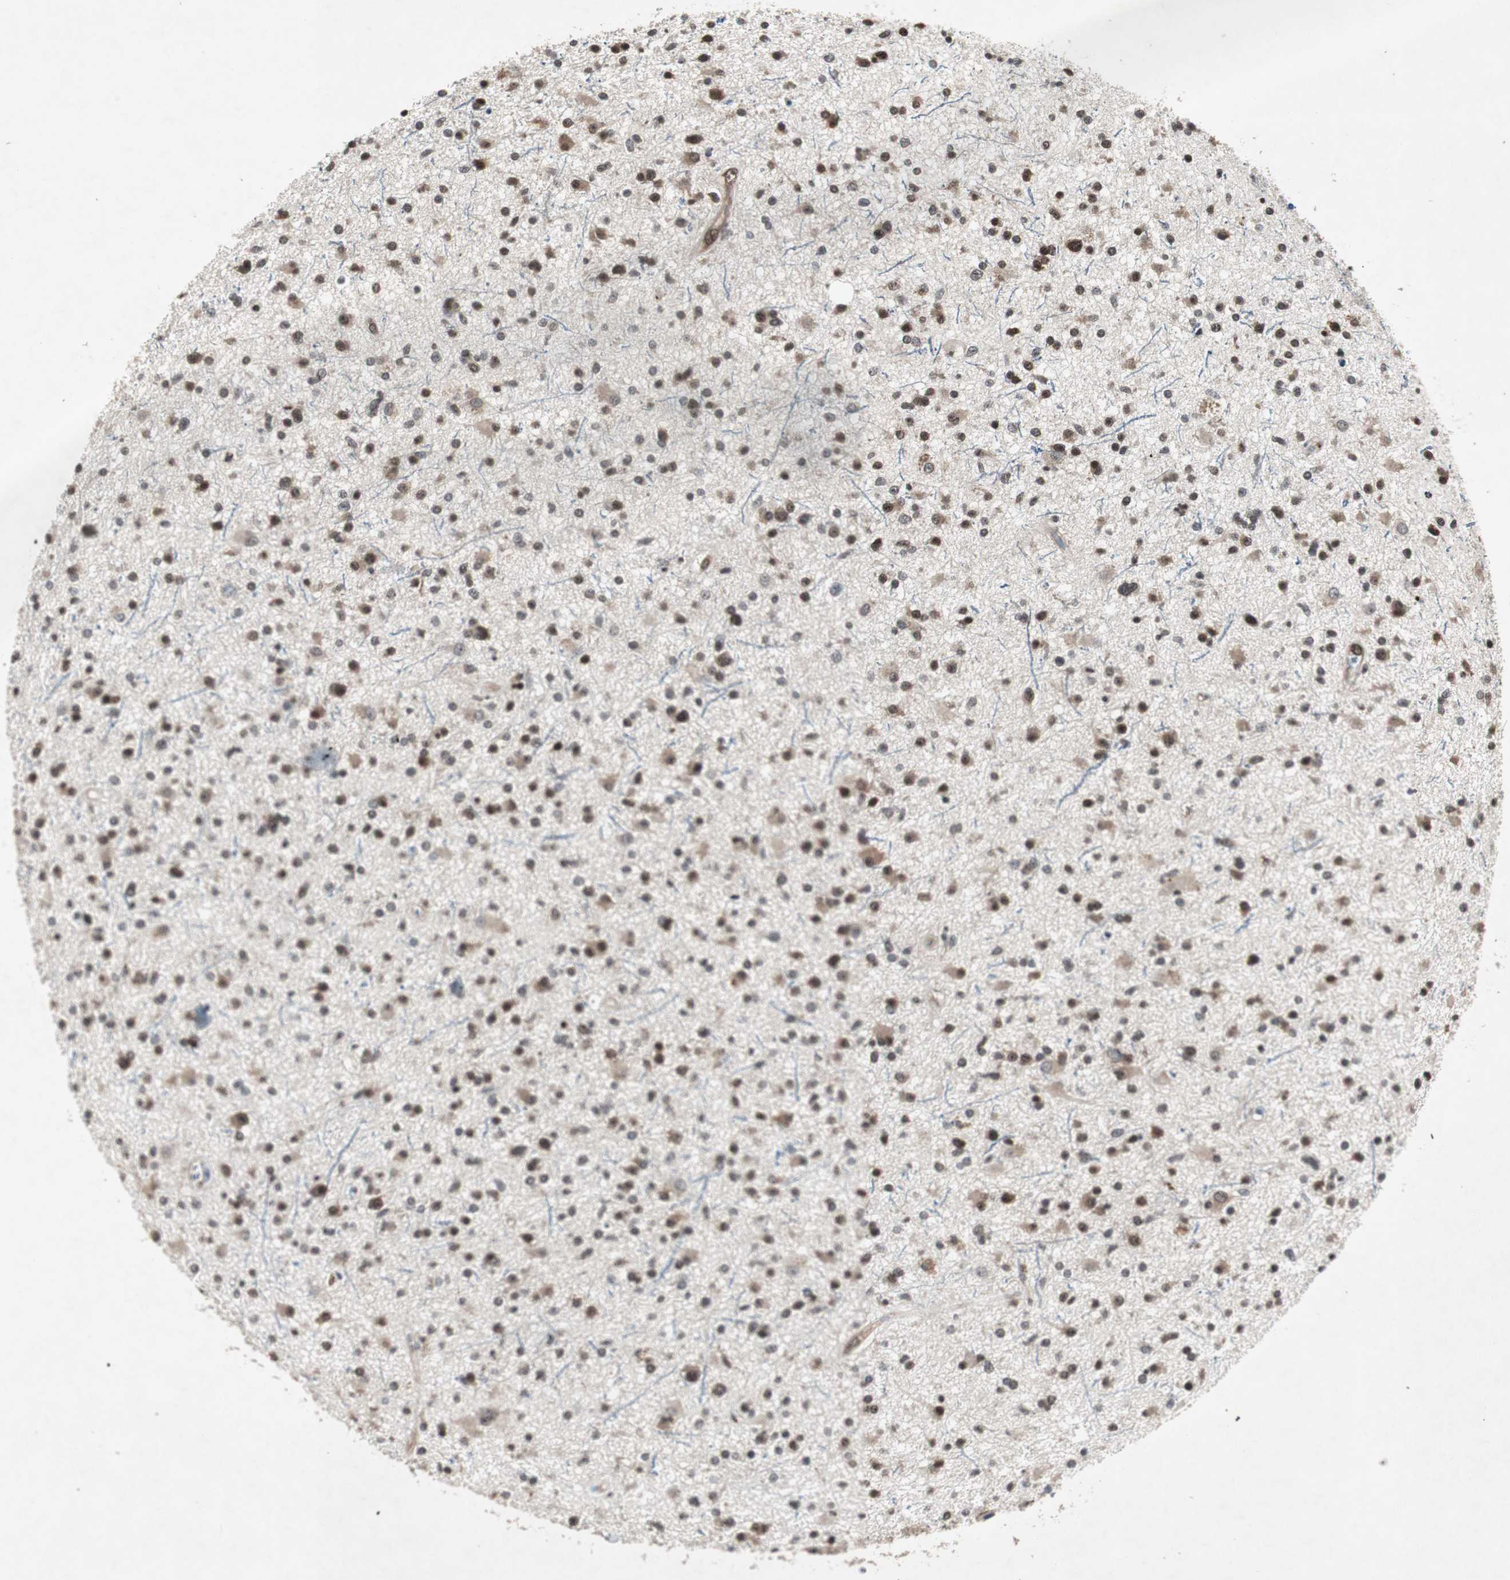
{"staining": {"intensity": "strong", "quantity": ">75%", "location": "nuclear"}, "tissue": "glioma", "cell_type": "Tumor cells", "image_type": "cancer", "snomed": [{"axis": "morphology", "description": "Glioma, malignant, High grade"}, {"axis": "topography", "description": "Brain"}], "caption": "Immunohistochemistry photomicrograph of human glioma stained for a protein (brown), which shows high levels of strong nuclear positivity in approximately >75% of tumor cells.", "gene": "SMAD1", "patient": {"sex": "male", "age": 33}}